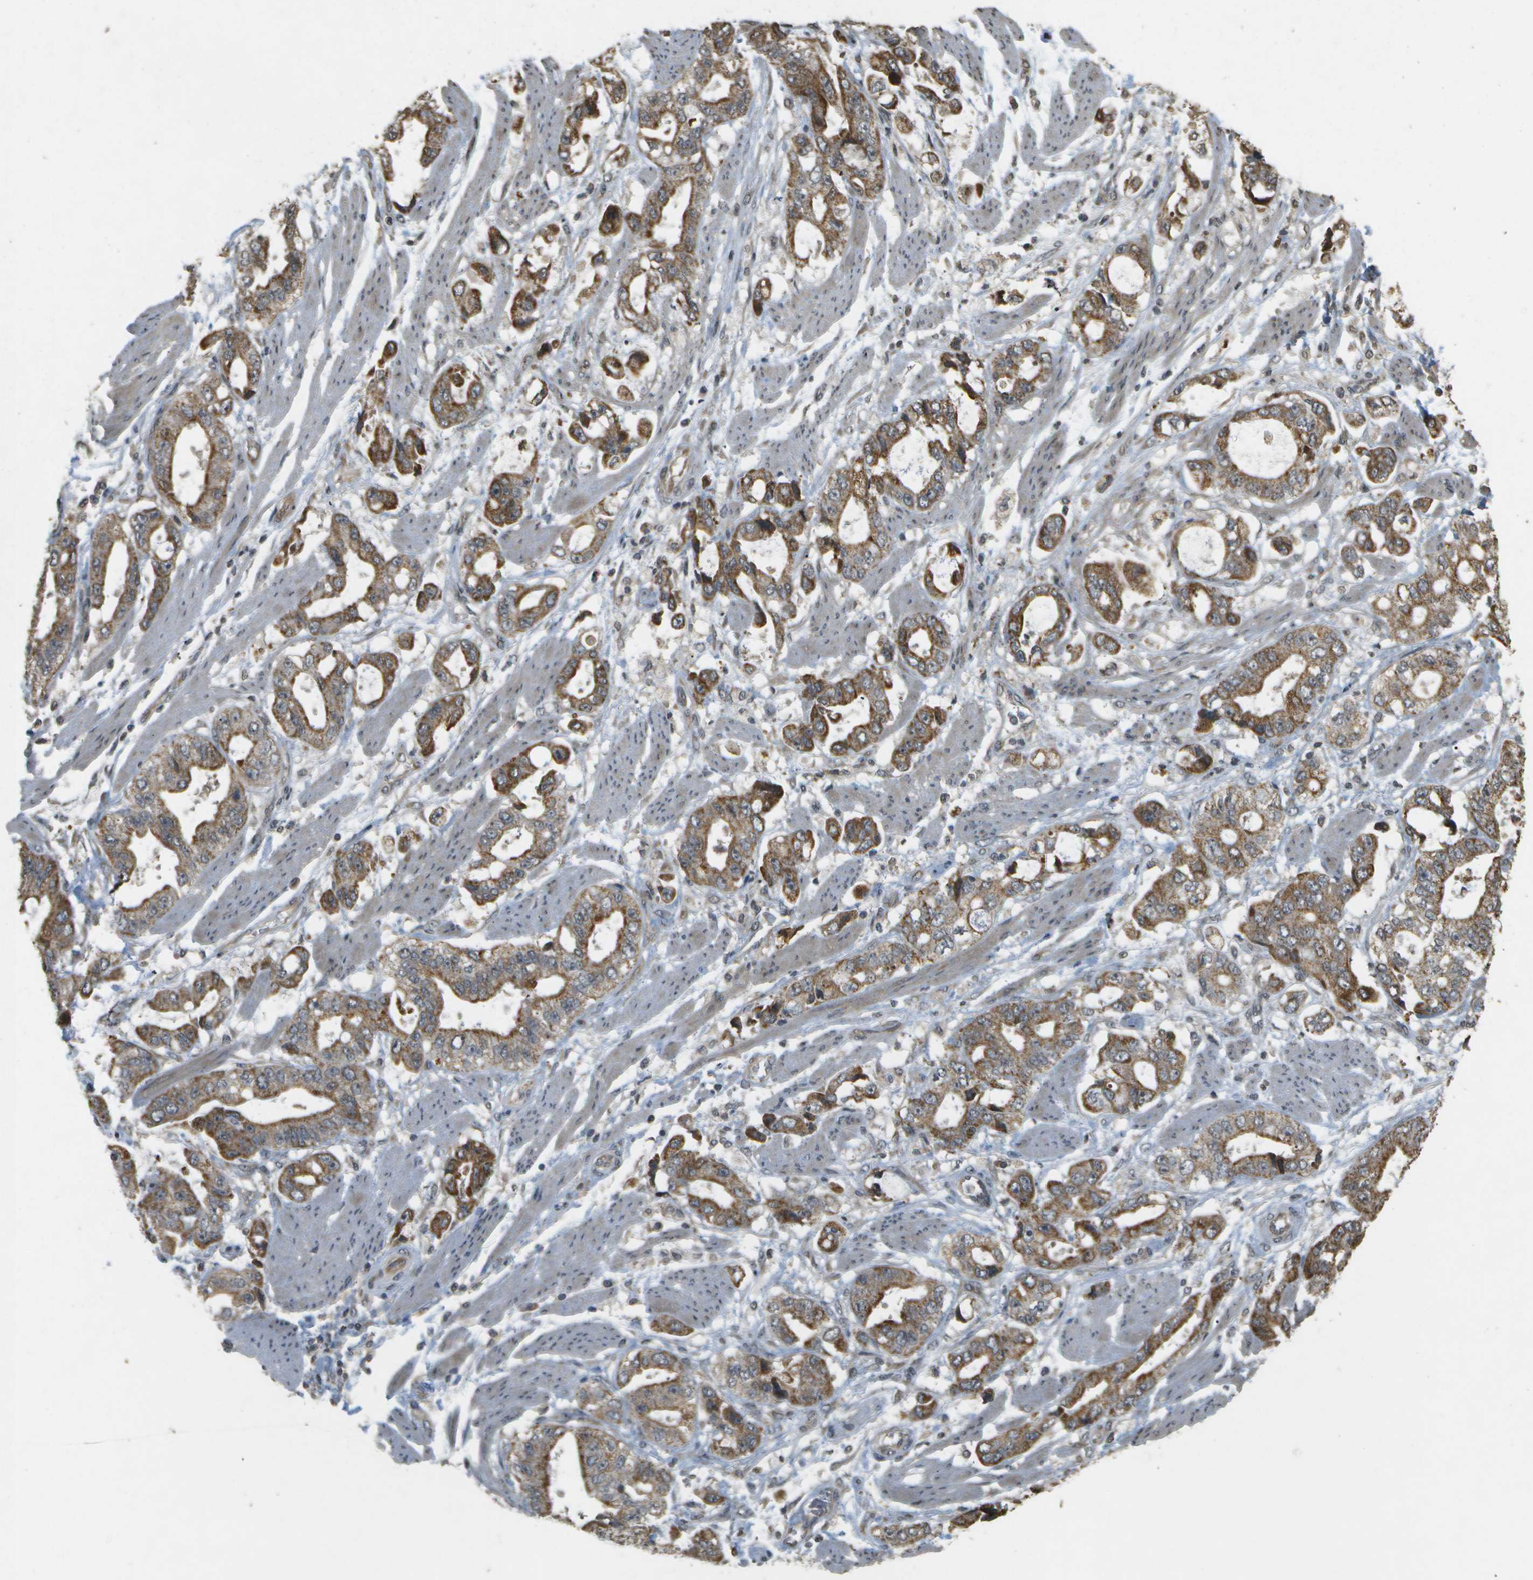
{"staining": {"intensity": "moderate", "quantity": ">75%", "location": "cytoplasmic/membranous"}, "tissue": "stomach cancer", "cell_type": "Tumor cells", "image_type": "cancer", "snomed": [{"axis": "morphology", "description": "Normal tissue, NOS"}, {"axis": "morphology", "description": "Adenocarcinoma, NOS"}, {"axis": "topography", "description": "Stomach"}], "caption": "Adenocarcinoma (stomach) stained with a brown dye shows moderate cytoplasmic/membranous positive staining in about >75% of tumor cells.", "gene": "RAB21", "patient": {"sex": "male", "age": 62}}